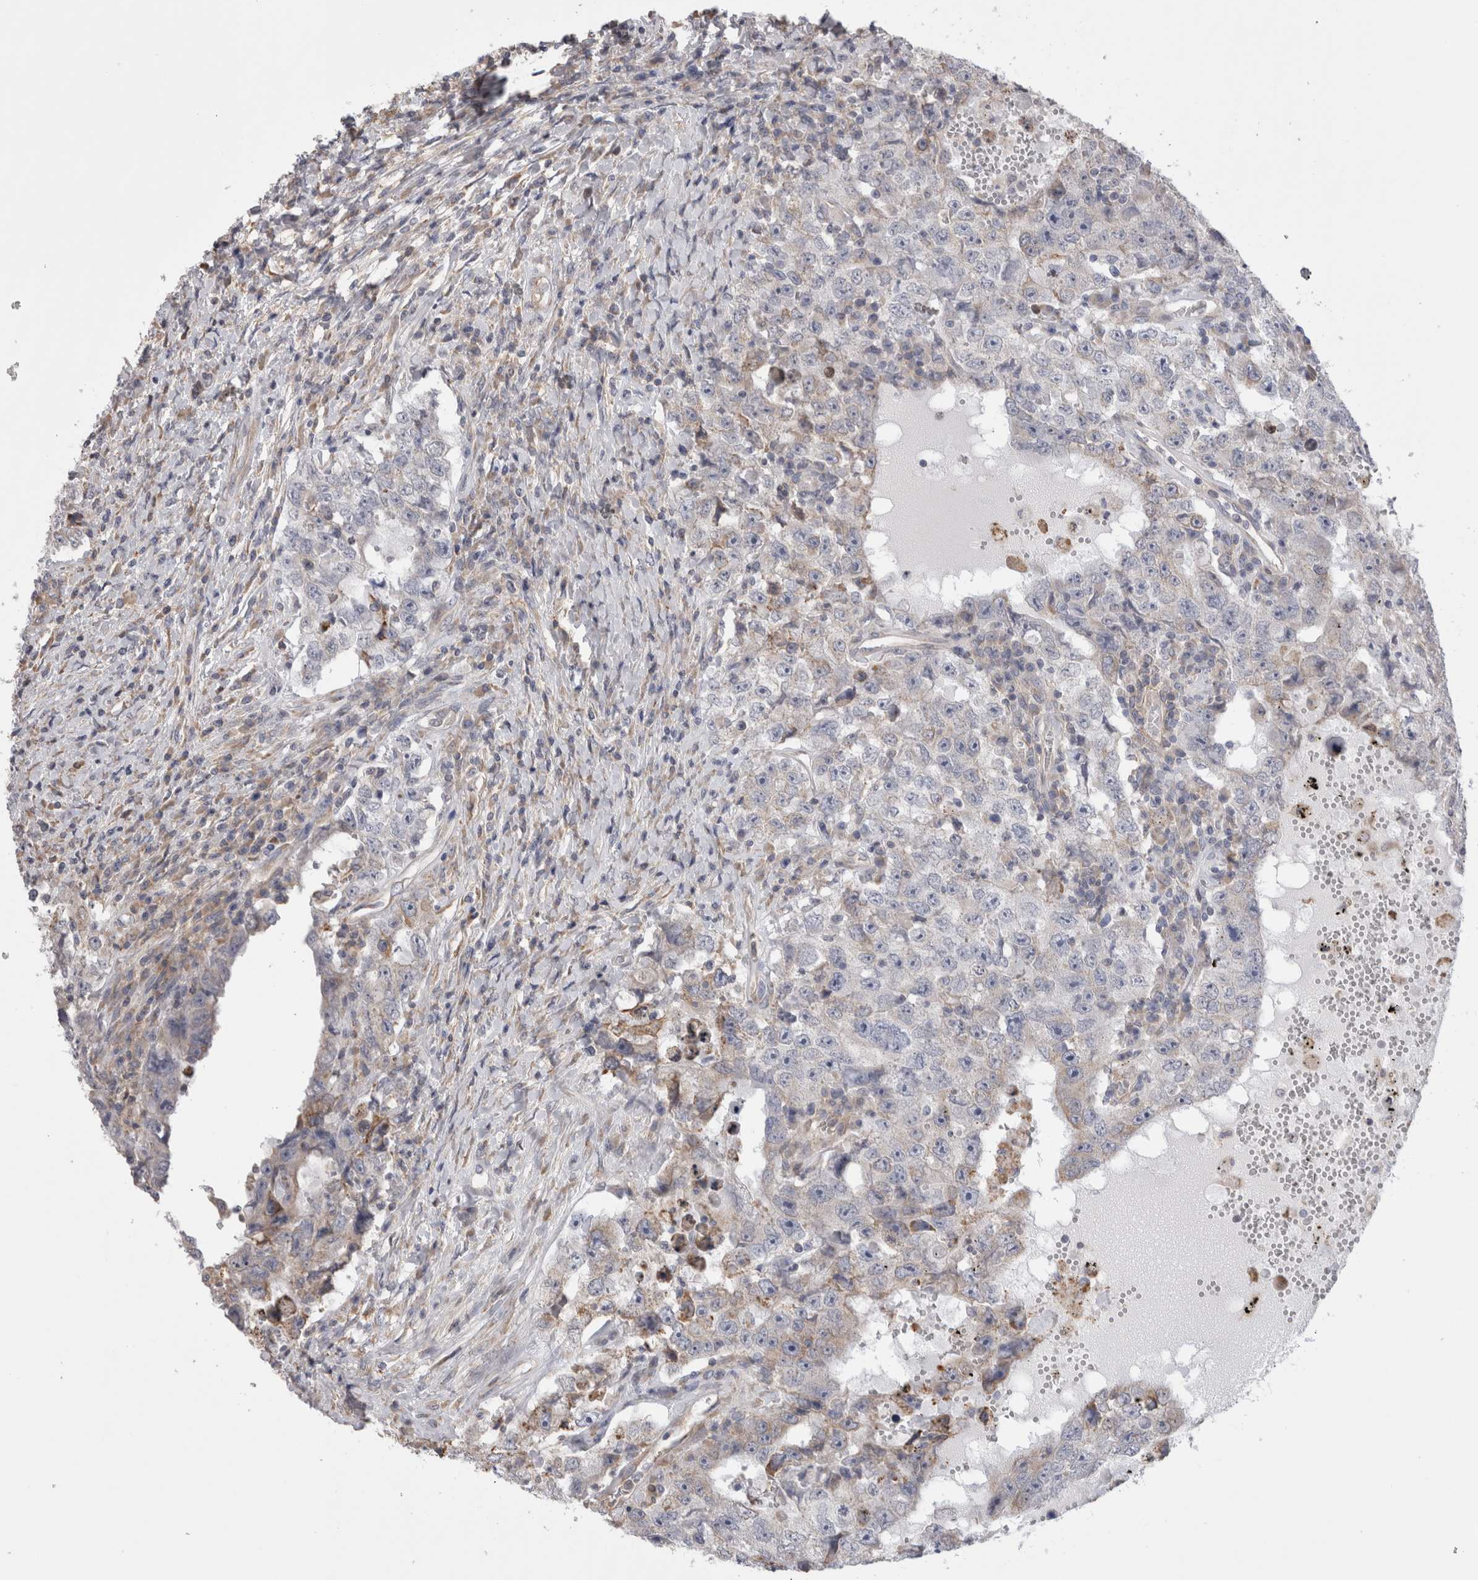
{"staining": {"intensity": "negative", "quantity": "none", "location": "none"}, "tissue": "testis cancer", "cell_type": "Tumor cells", "image_type": "cancer", "snomed": [{"axis": "morphology", "description": "Carcinoma, Embryonal, NOS"}, {"axis": "topography", "description": "Testis"}], "caption": "Human embryonal carcinoma (testis) stained for a protein using immunohistochemistry (IHC) reveals no expression in tumor cells.", "gene": "SMAP2", "patient": {"sex": "male", "age": 26}}